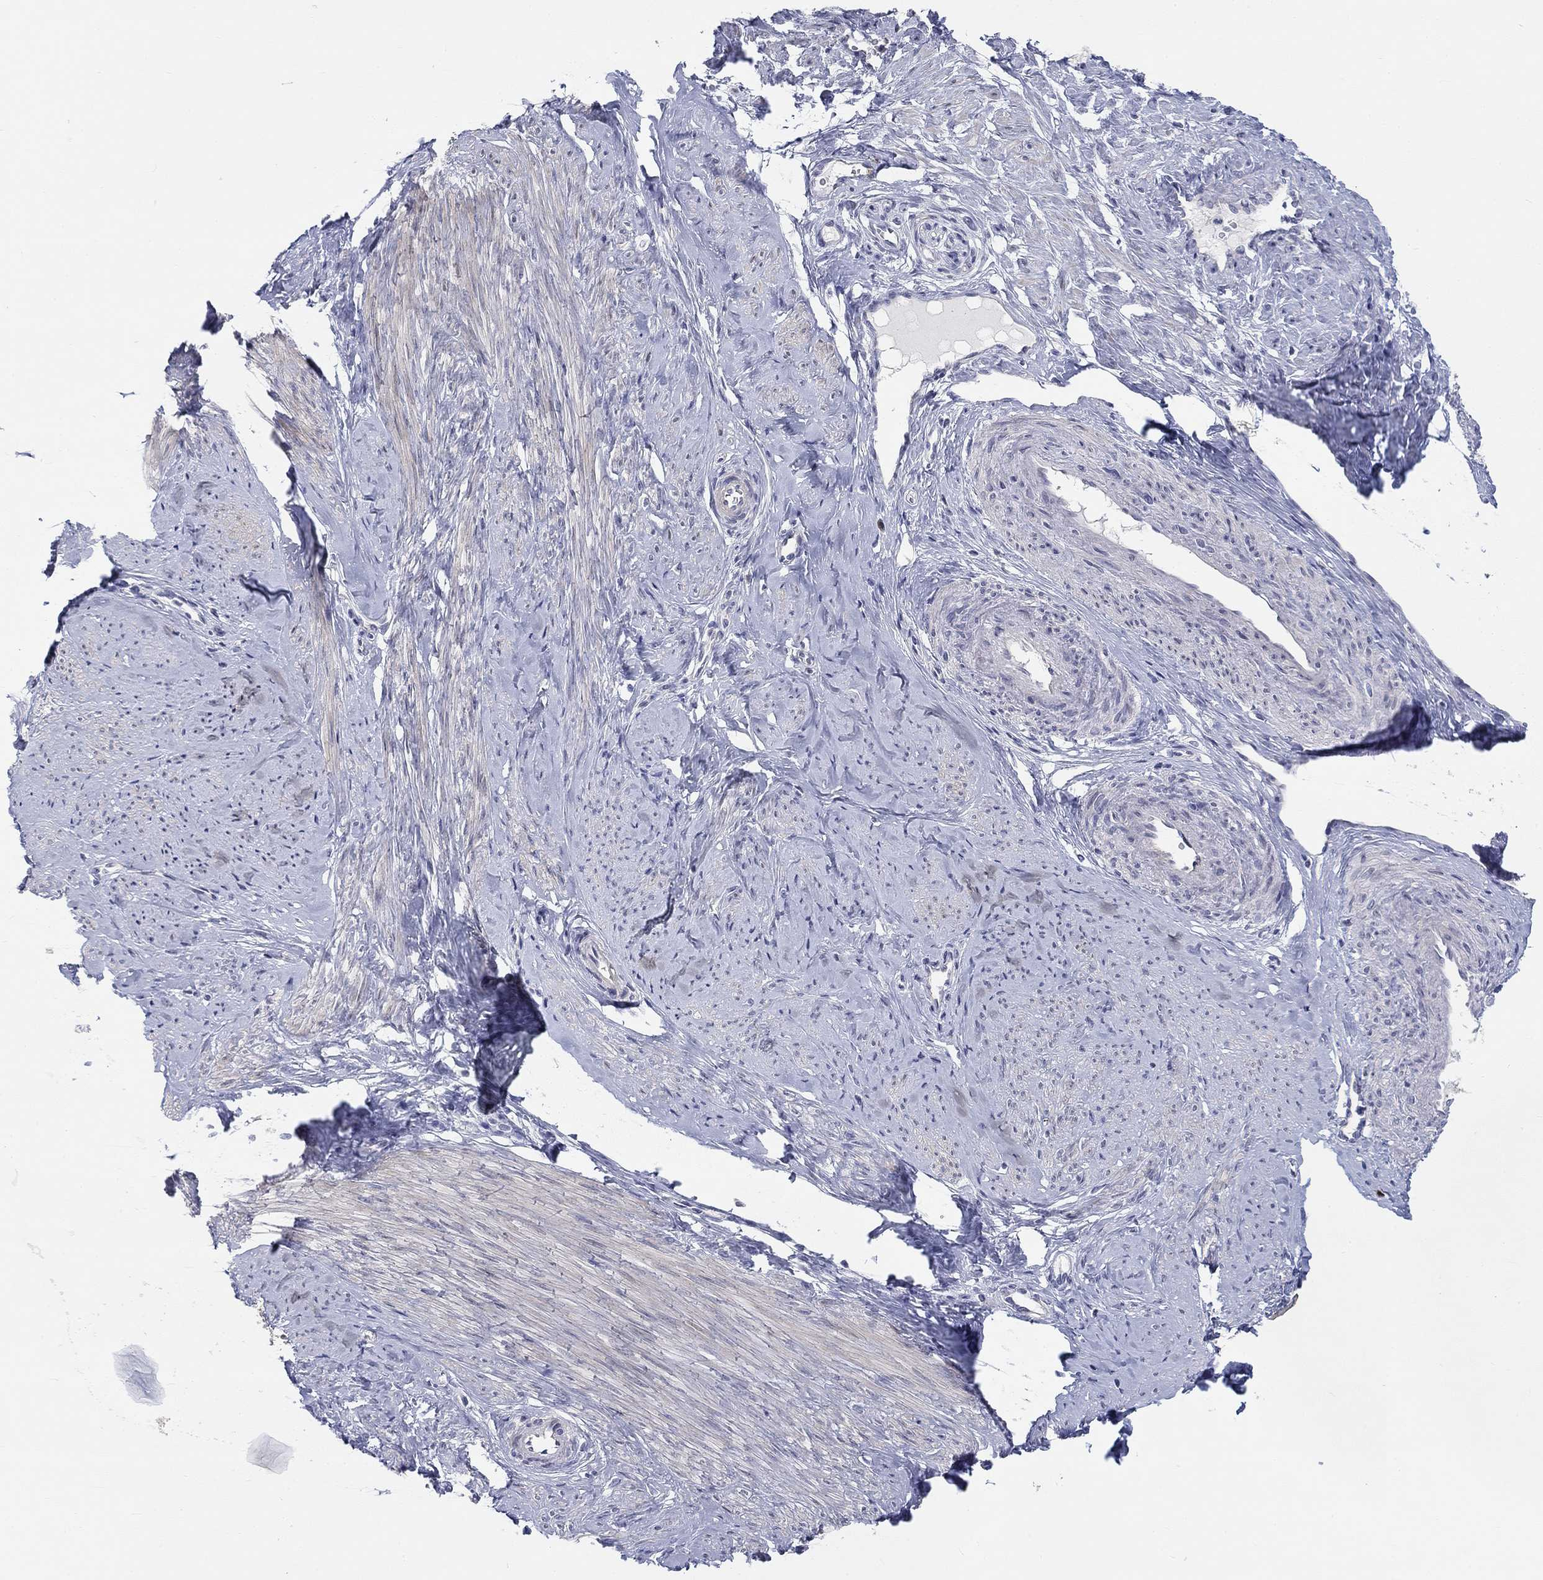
{"staining": {"intensity": "negative", "quantity": "none", "location": "none"}, "tissue": "smooth muscle", "cell_type": "Smooth muscle cells", "image_type": "normal", "snomed": [{"axis": "morphology", "description": "Normal tissue, NOS"}, {"axis": "topography", "description": "Smooth muscle"}], "caption": "Histopathology image shows no significant protein expression in smooth muscle cells of unremarkable smooth muscle.", "gene": "PRC1", "patient": {"sex": "female", "age": 48}}